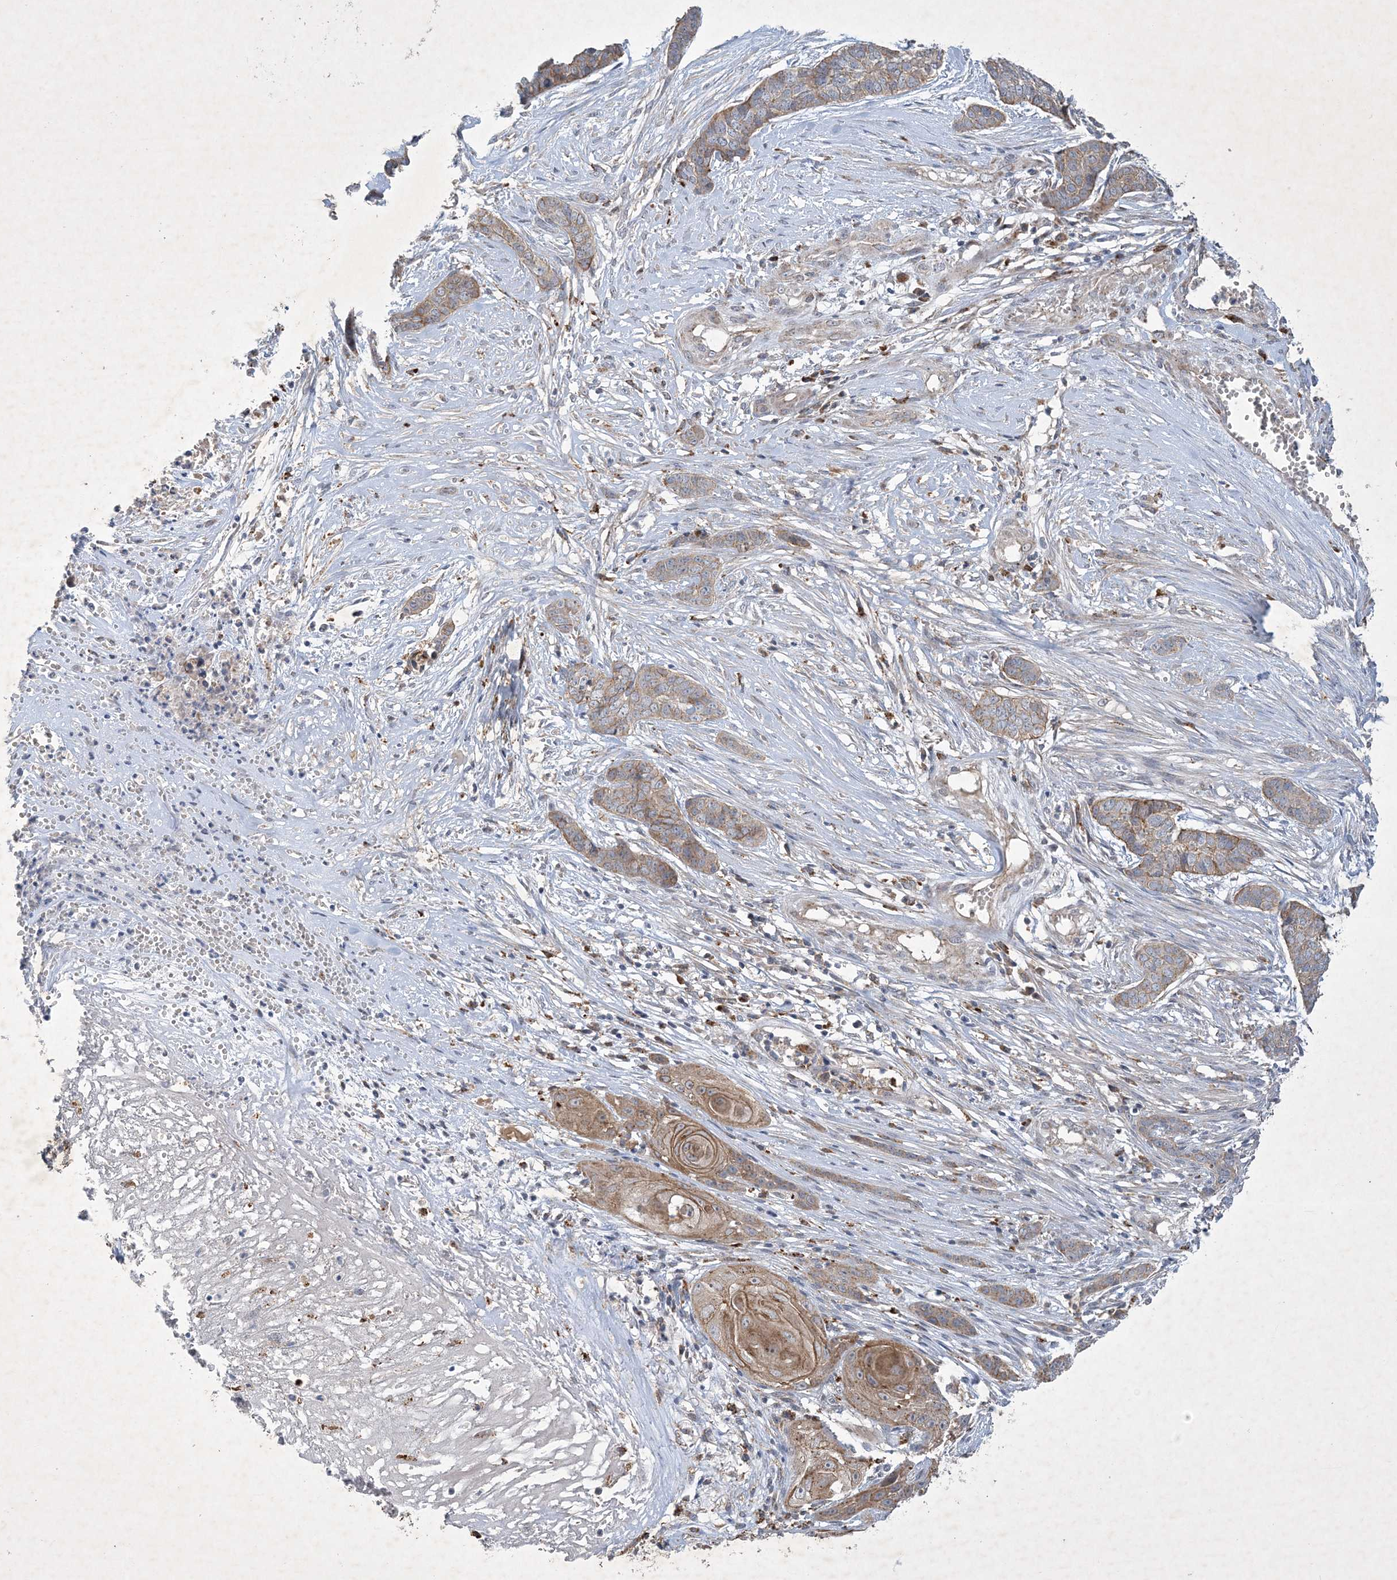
{"staining": {"intensity": "moderate", "quantity": ">75%", "location": "cytoplasmic/membranous"}, "tissue": "skin cancer", "cell_type": "Tumor cells", "image_type": "cancer", "snomed": [{"axis": "morphology", "description": "Basal cell carcinoma"}, {"axis": "topography", "description": "Skin"}], "caption": "Skin cancer (basal cell carcinoma) stained for a protein (brown) demonstrates moderate cytoplasmic/membranous positive staining in about >75% of tumor cells.", "gene": "MRPS18A", "patient": {"sex": "female", "age": 64}}